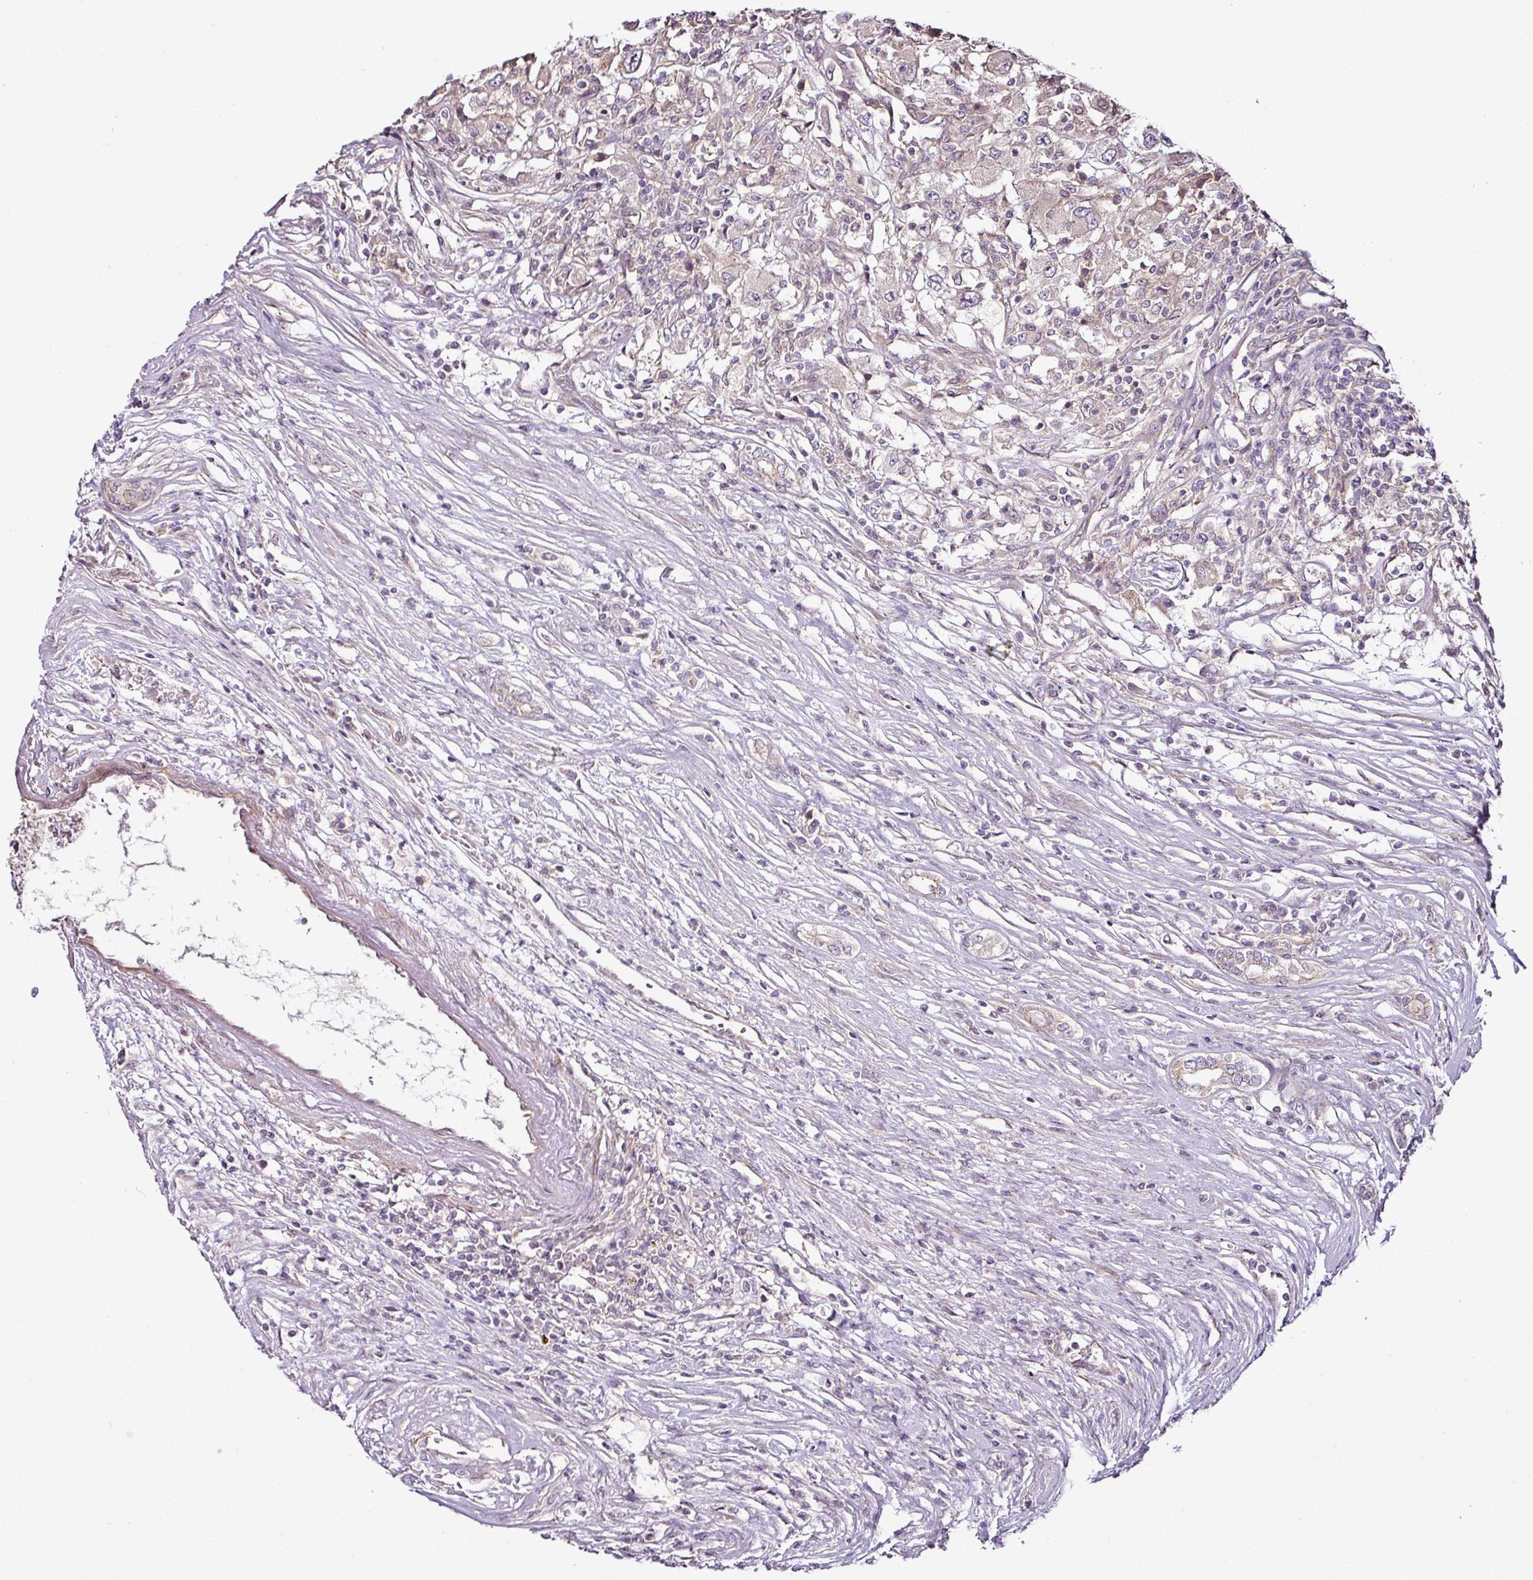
{"staining": {"intensity": "negative", "quantity": "none", "location": "none"}, "tissue": "renal cancer", "cell_type": "Tumor cells", "image_type": "cancer", "snomed": [{"axis": "morphology", "description": "Adenocarcinoma, NOS"}, {"axis": "topography", "description": "Kidney"}], "caption": "This is an immunohistochemistry image of human adenocarcinoma (renal). There is no positivity in tumor cells.", "gene": "DCAF13", "patient": {"sex": "female", "age": 67}}